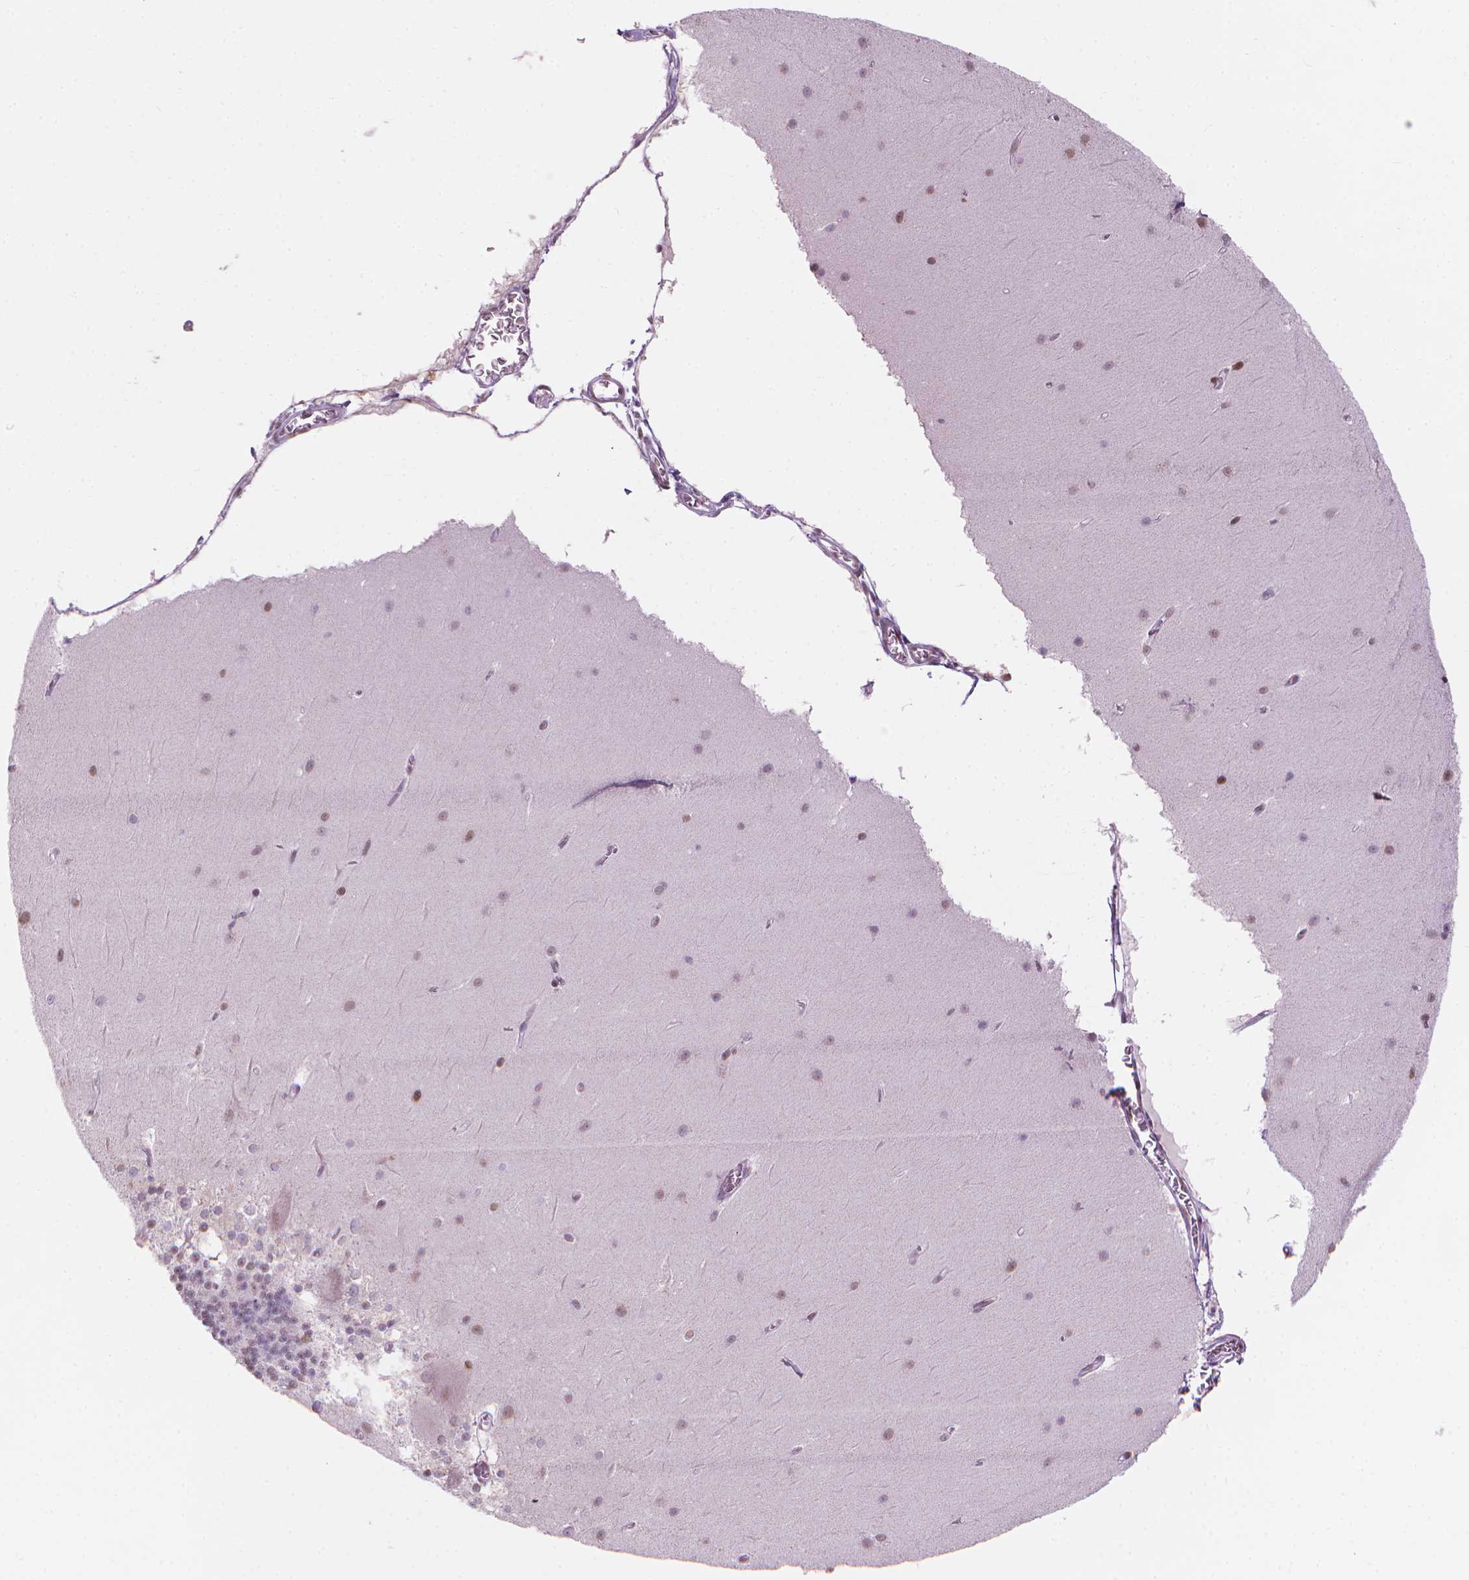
{"staining": {"intensity": "negative", "quantity": "none", "location": "none"}, "tissue": "cerebellum", "cell_type": "Cells in granular layer", "image_type": "normal", "snomed": [{"axis": "morphology", "description": "Normal tissue, NOS"}, {"axis": "topography", "description": "Cerebellum"}], "caption": "Immunohistochemistry (IHC) histopathology image of benign human cerebellum stained for a protein (brown), which shows no staining in cells in granular layer.", "gene": "PIAS2", "patient": {"sex": "female", "age": 19}}